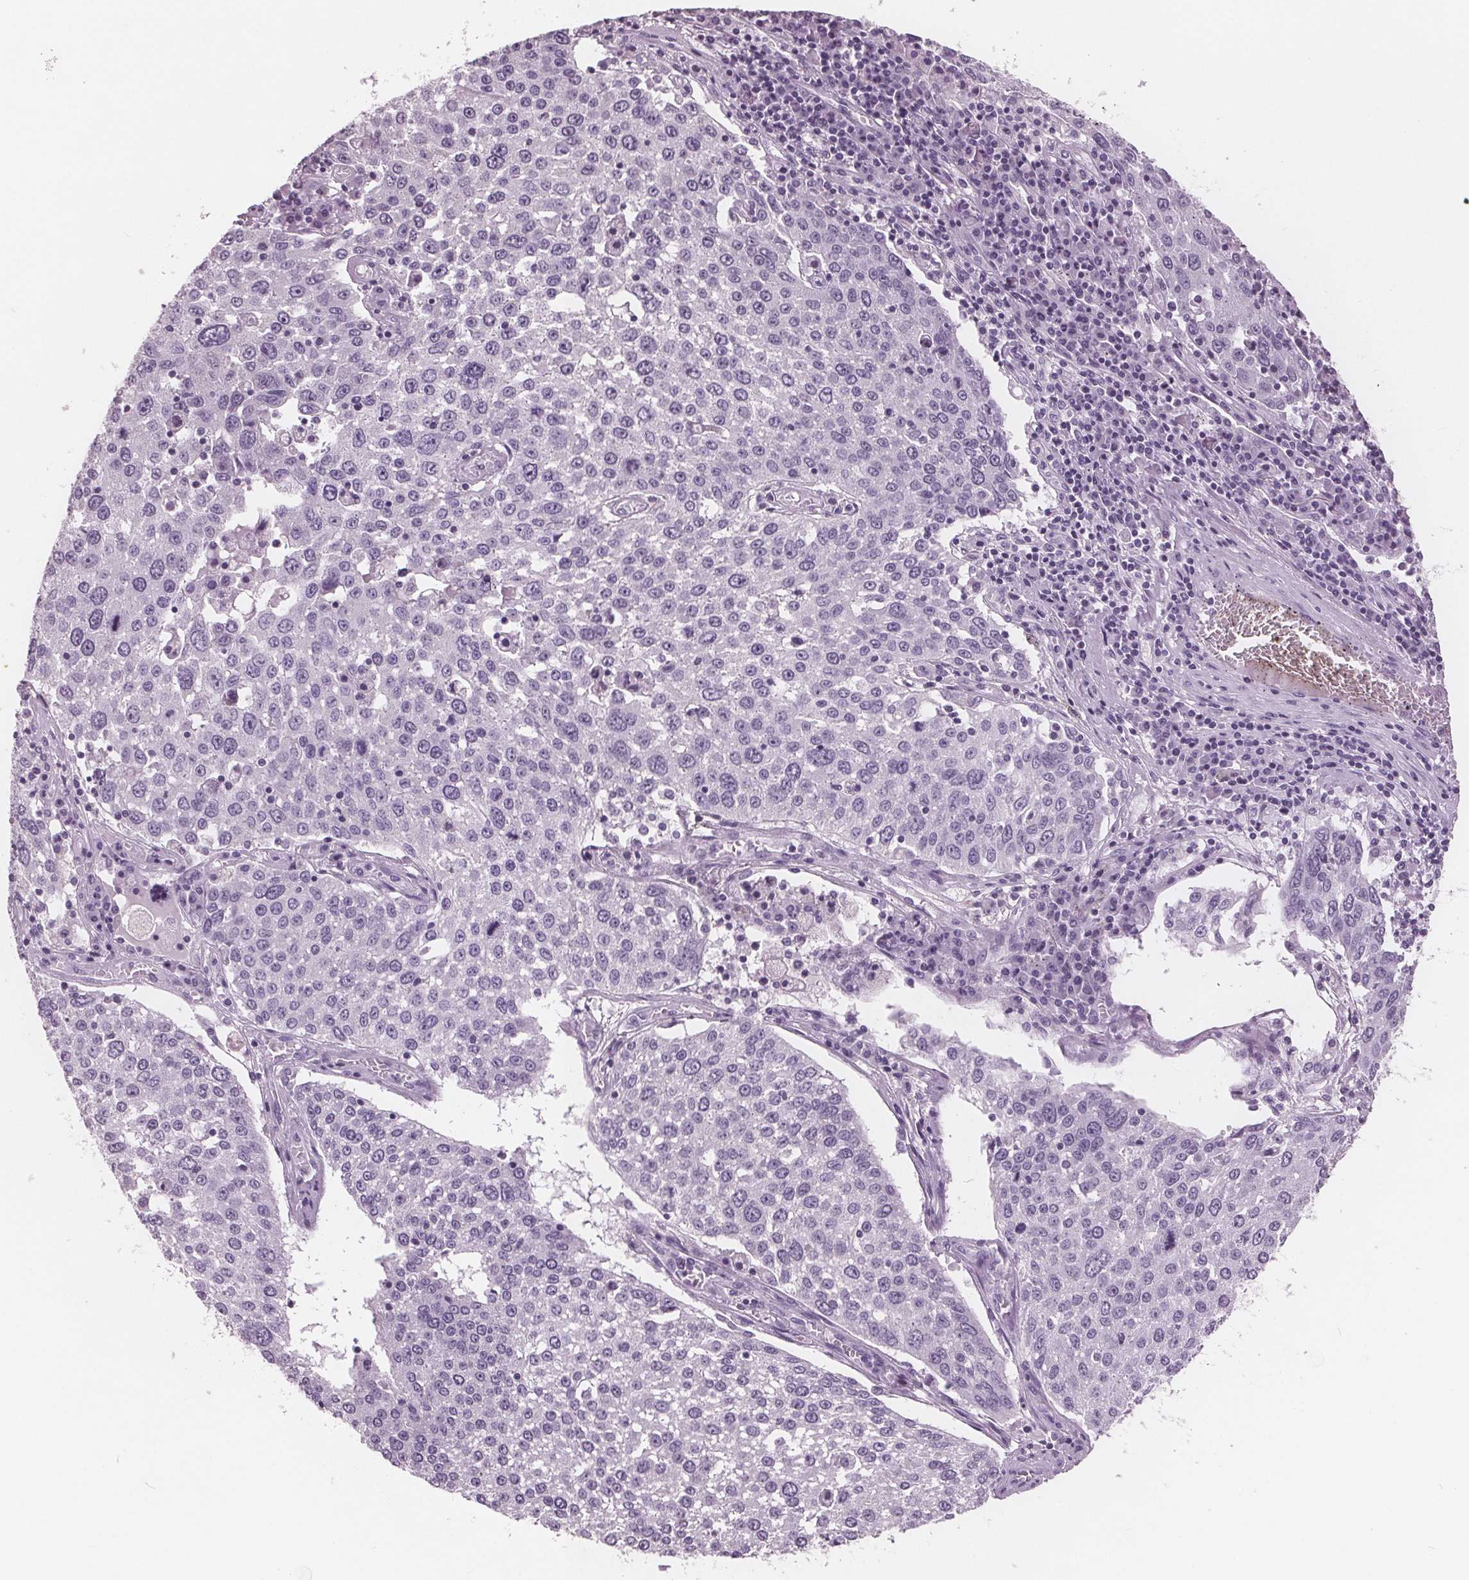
{"staining": {"intensity": "negative", "quantity": "none", "location": "none"}, "tissue": "lung cancer", "cell_type": "Tumor cells", "image_type": "cancer", "snomed": [{"axis": "morphology", "description": "Squamous cell carcinoma, NOS"}, {"axis": "topography", "description": "Lung"}], "caption": "Immunohistochemistry histopathology image of lung cancer (squamous cell carcinoma) stained for a protein (brown), which exhibits no expression in tumor cells. The staining was performed using DAB to visualize the protein expression in brown, while the nuclei were stained in blue with hematoxylin (Magnification: 20x).", "gene": "AMBP", "patient": {"sex": "male", "age": 65}}